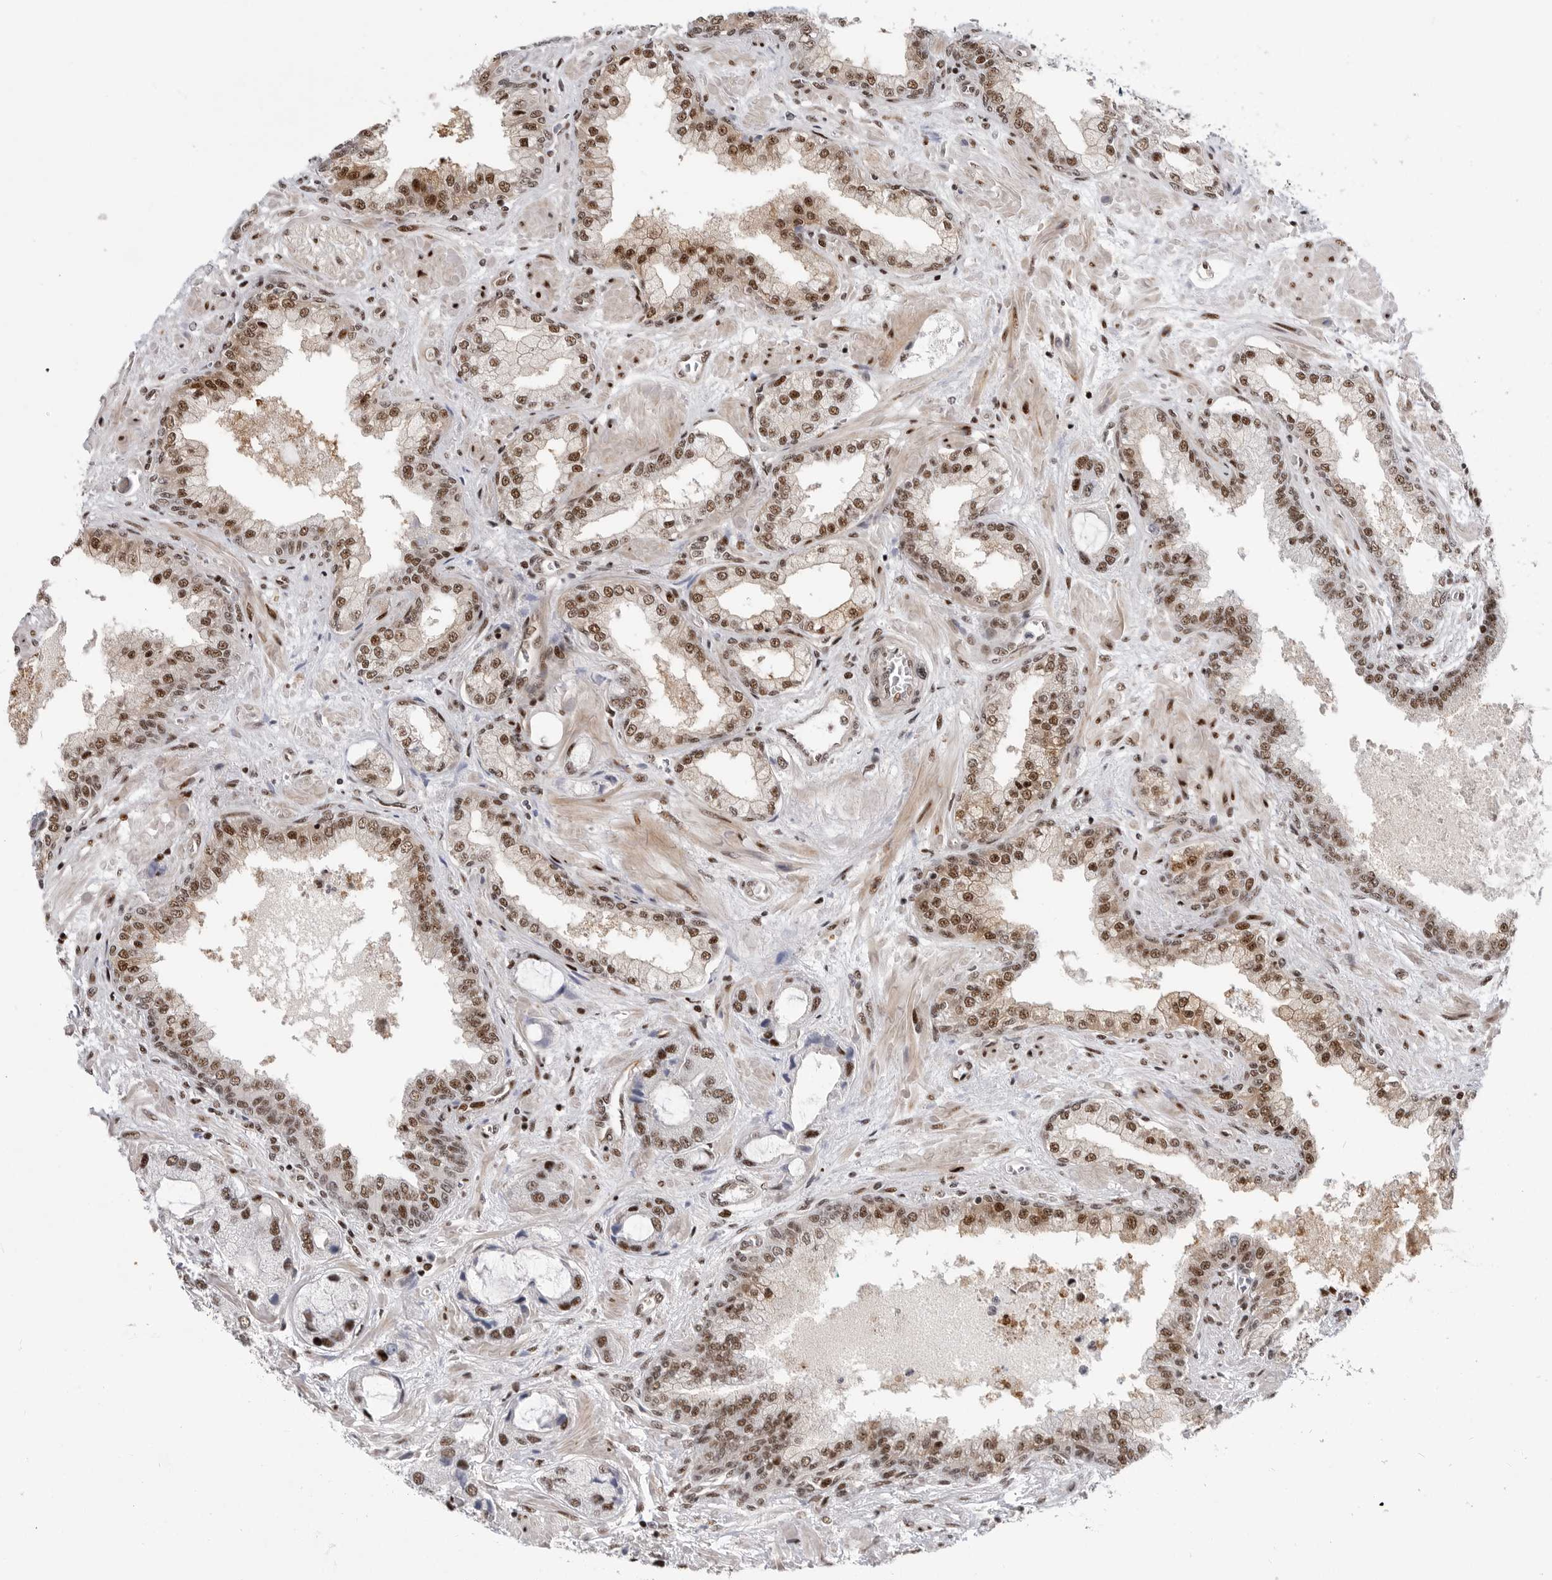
{"staining": {"intensity": "moderate", "quantity": ">75%", "location": "nuclear"}, "tissue": "prostate cancer", "cell_type": "Tumor cells", "image_type": "cancer", "snomed": [{"axis": "morphology", "description": "Normal tissue, NOS"}, {"axis": "morphology", "description": "Adenocarcinoma, High grade"}, {"axis": "topography", "description": "Prostate"}, {"axis": "topography", "description": "Peripheral nerve tissue"}], "caption": "Immunohistochemistry (IHC) of human prostate adenocarcinoma (high-grade) demonstrates medium levels of moderate nuclear positivity in approximately >75% of tumor cells.", "gene": "GPATCH2", "patient": {"sex": "male", "age": 59}}